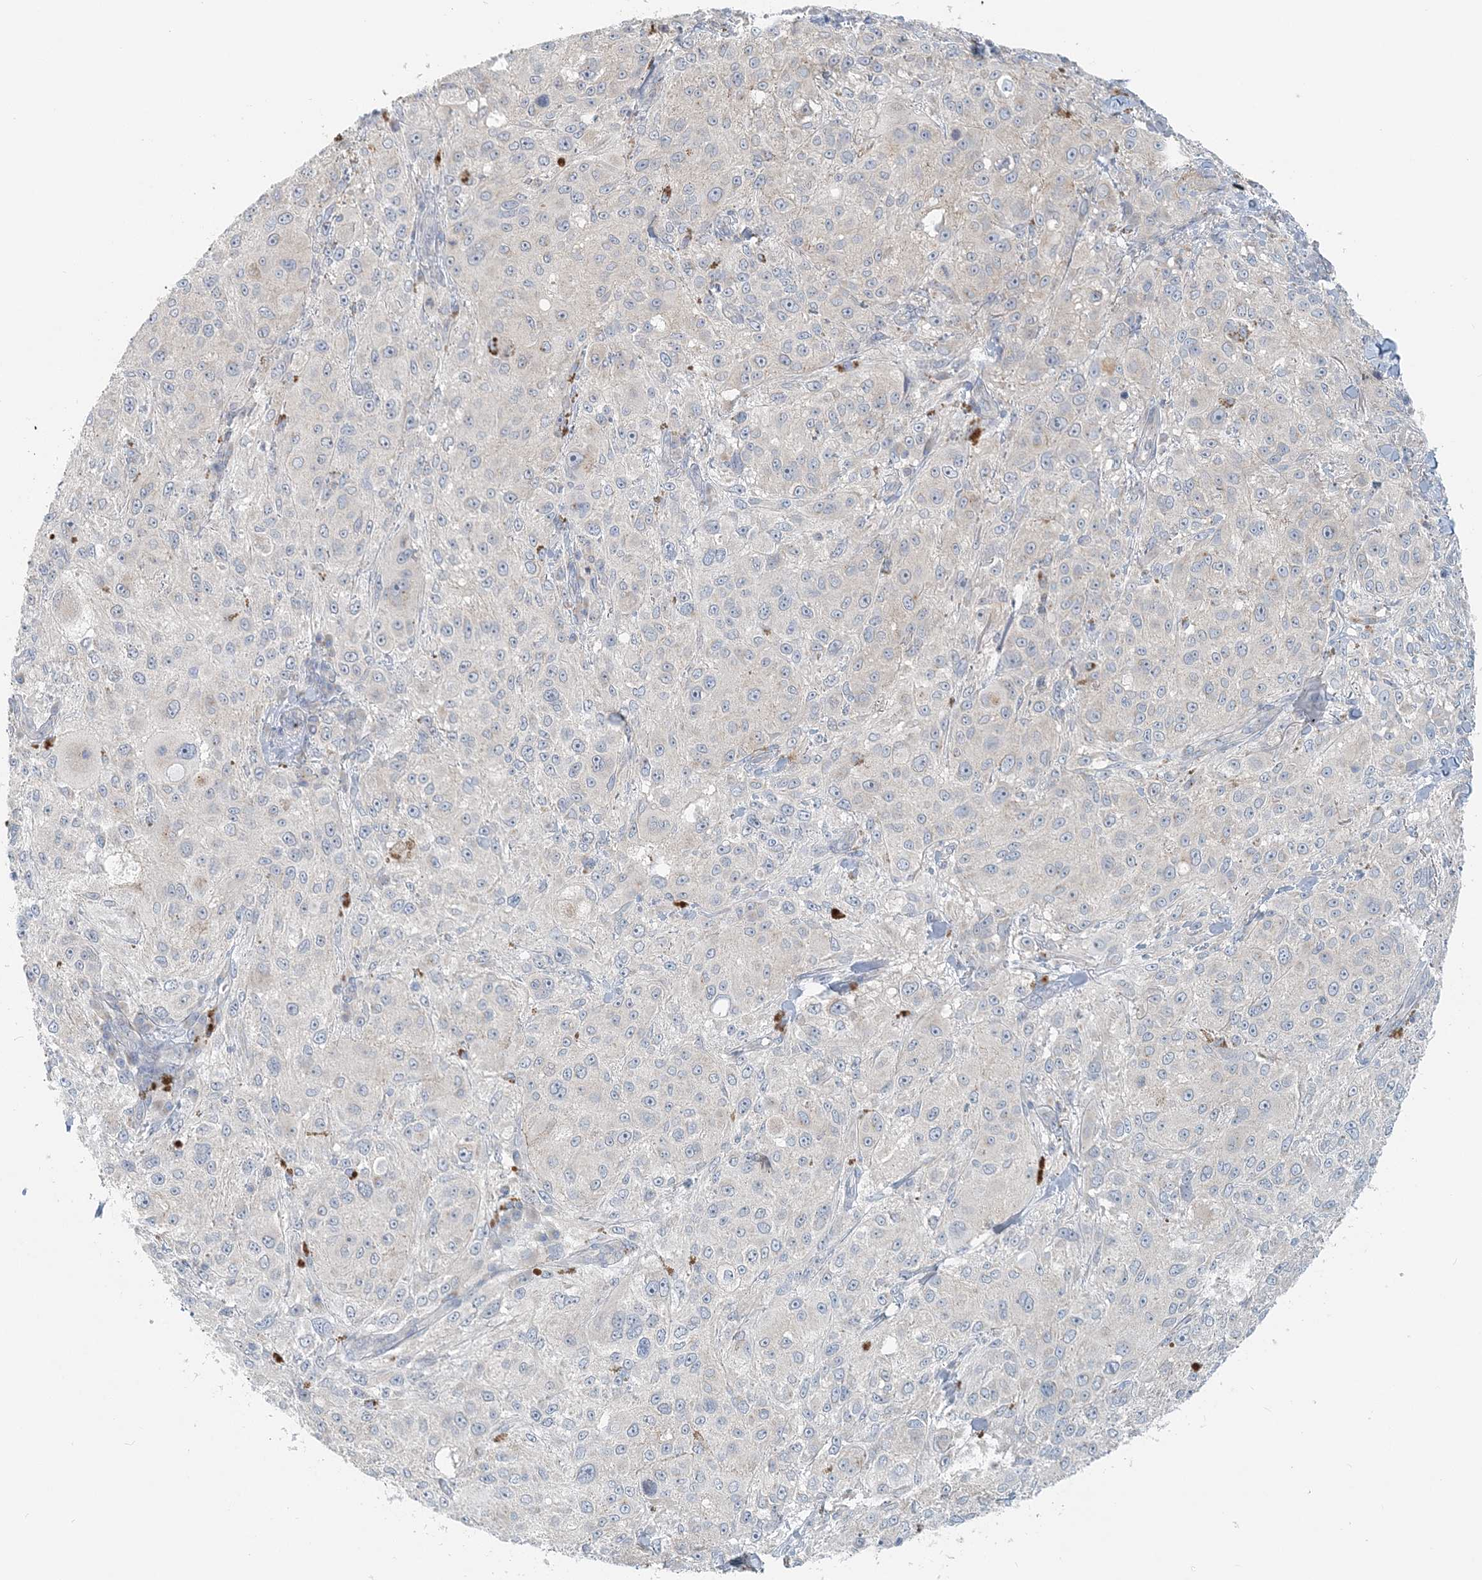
{"staining": {"intensity": "negative", "quantity": "none", "location": "none"}, "tissue": "melanoma", "cell_type": "Tumor cells", "image_type": "cancer", "snomed": [{"axis": "morphology", "description": "Necrosis, NOS"}, {"axis": "morphology", "description": "Malignant melanoma, NOS"}, {"axis": "topography", "description": "Skin"}], "caption": "DAB (3,3'-diaminobenzidine) immunohistochemical staining of human melanoma exhibits no significant positivity in tumor cells.", "gene": "NAA11", "patient": {"sex": "female", "age": 87}}